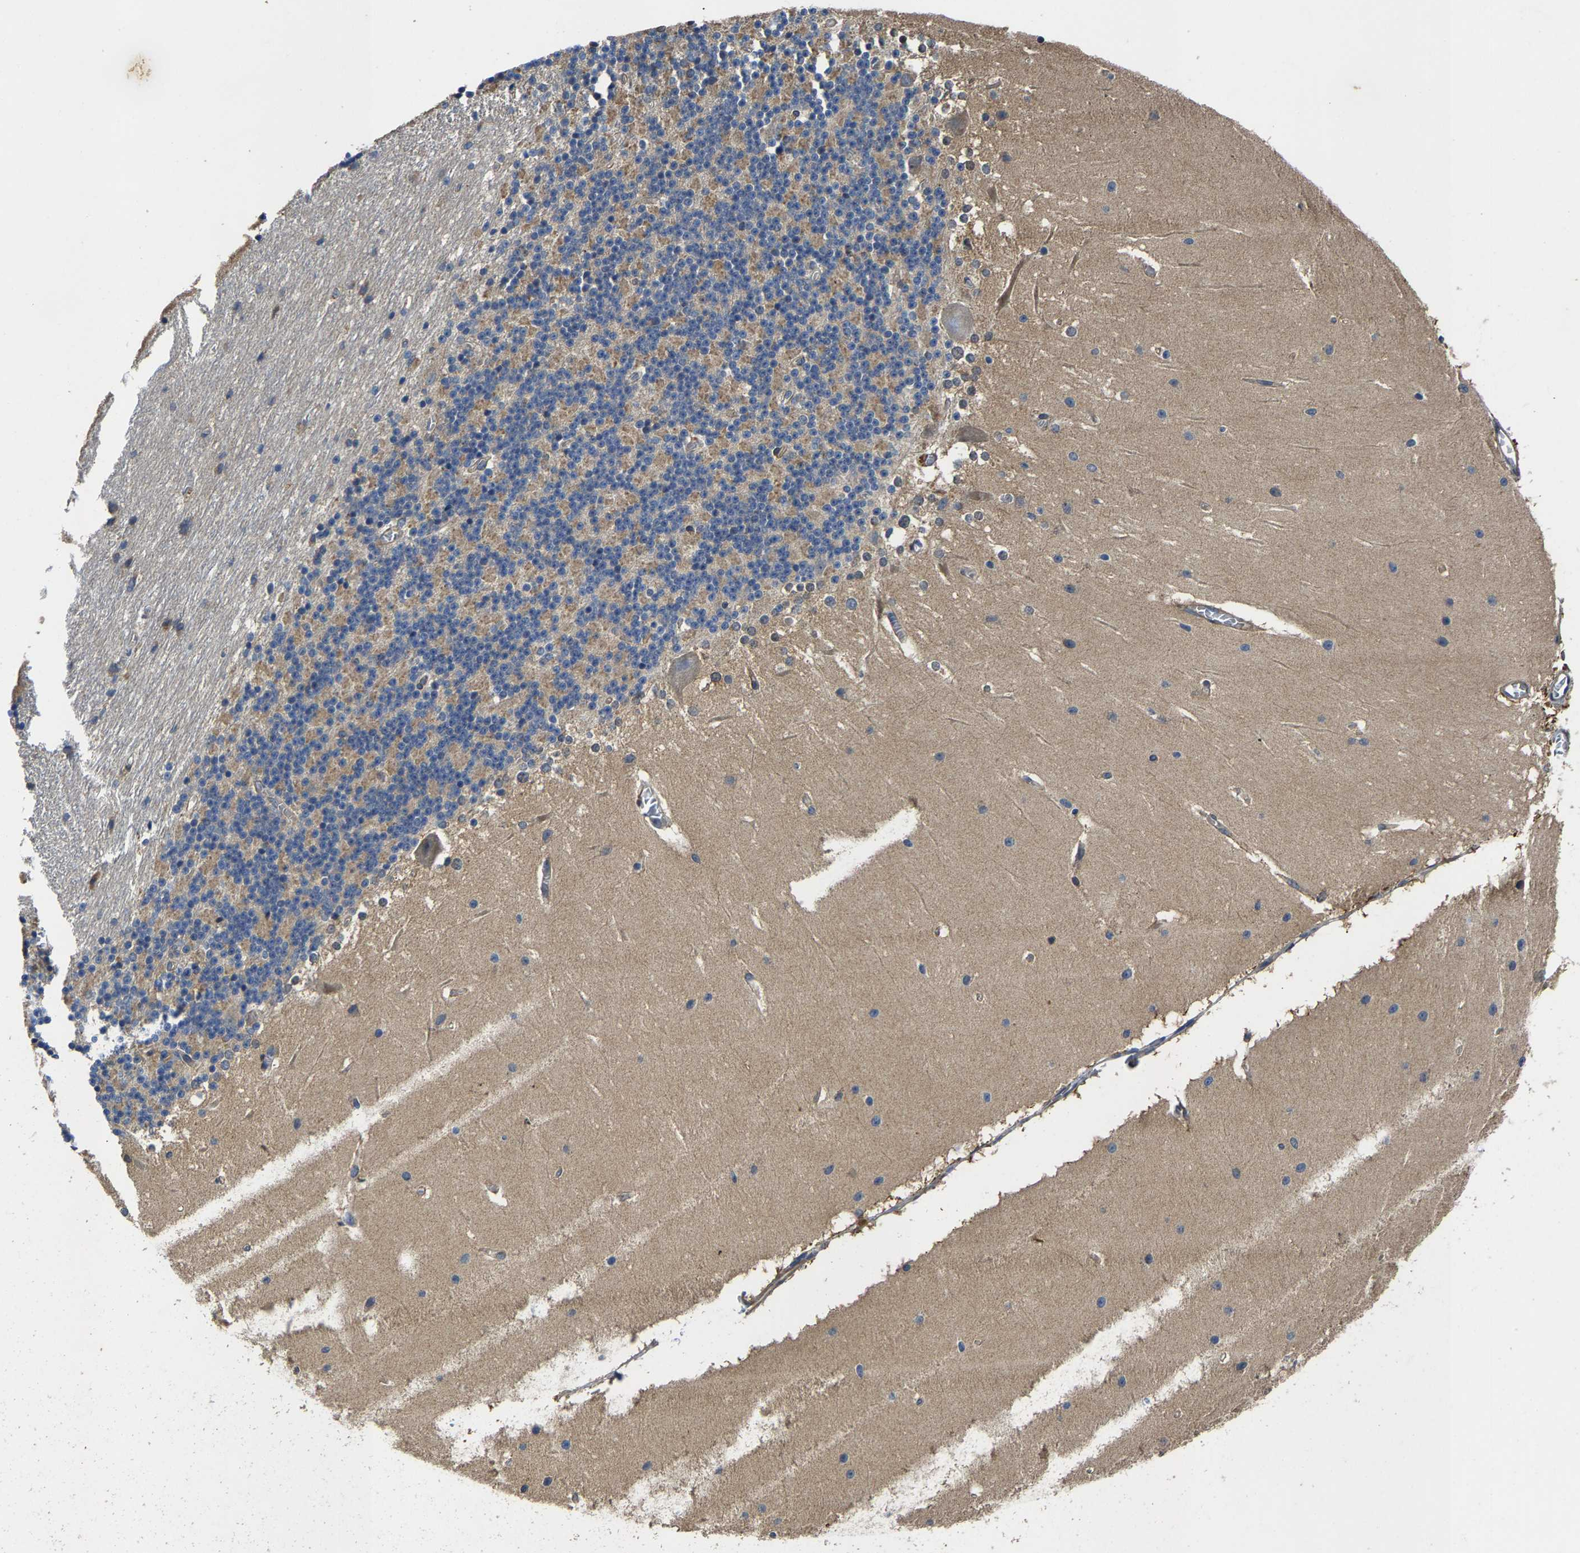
{"staining": {"intensity": "weak", "quantity": "<25%", "location": "cytoplasmic/membranous"}, "tissue": "cerebellum", "cell_type": "Cells in granular layer", "image_type": "normal", "snomed": [{"axis": "morphology", "description": "Normal tissue, NOS"}, {"axis": "topography", "description": "Cerebellum"}], "caption": "A high-resolution histopathology image shows IHC staining of benign cerebellum, which displays no significant staining in cells in granular layer. (Stains: DAB (3,3'-diaminobenzidine) IHC with hematoxylin counter stain, Microscopy: brightfield microscopy at high magnification).", "gene": "AGBL3", "patient": {"sex": "female", "age": 19}}